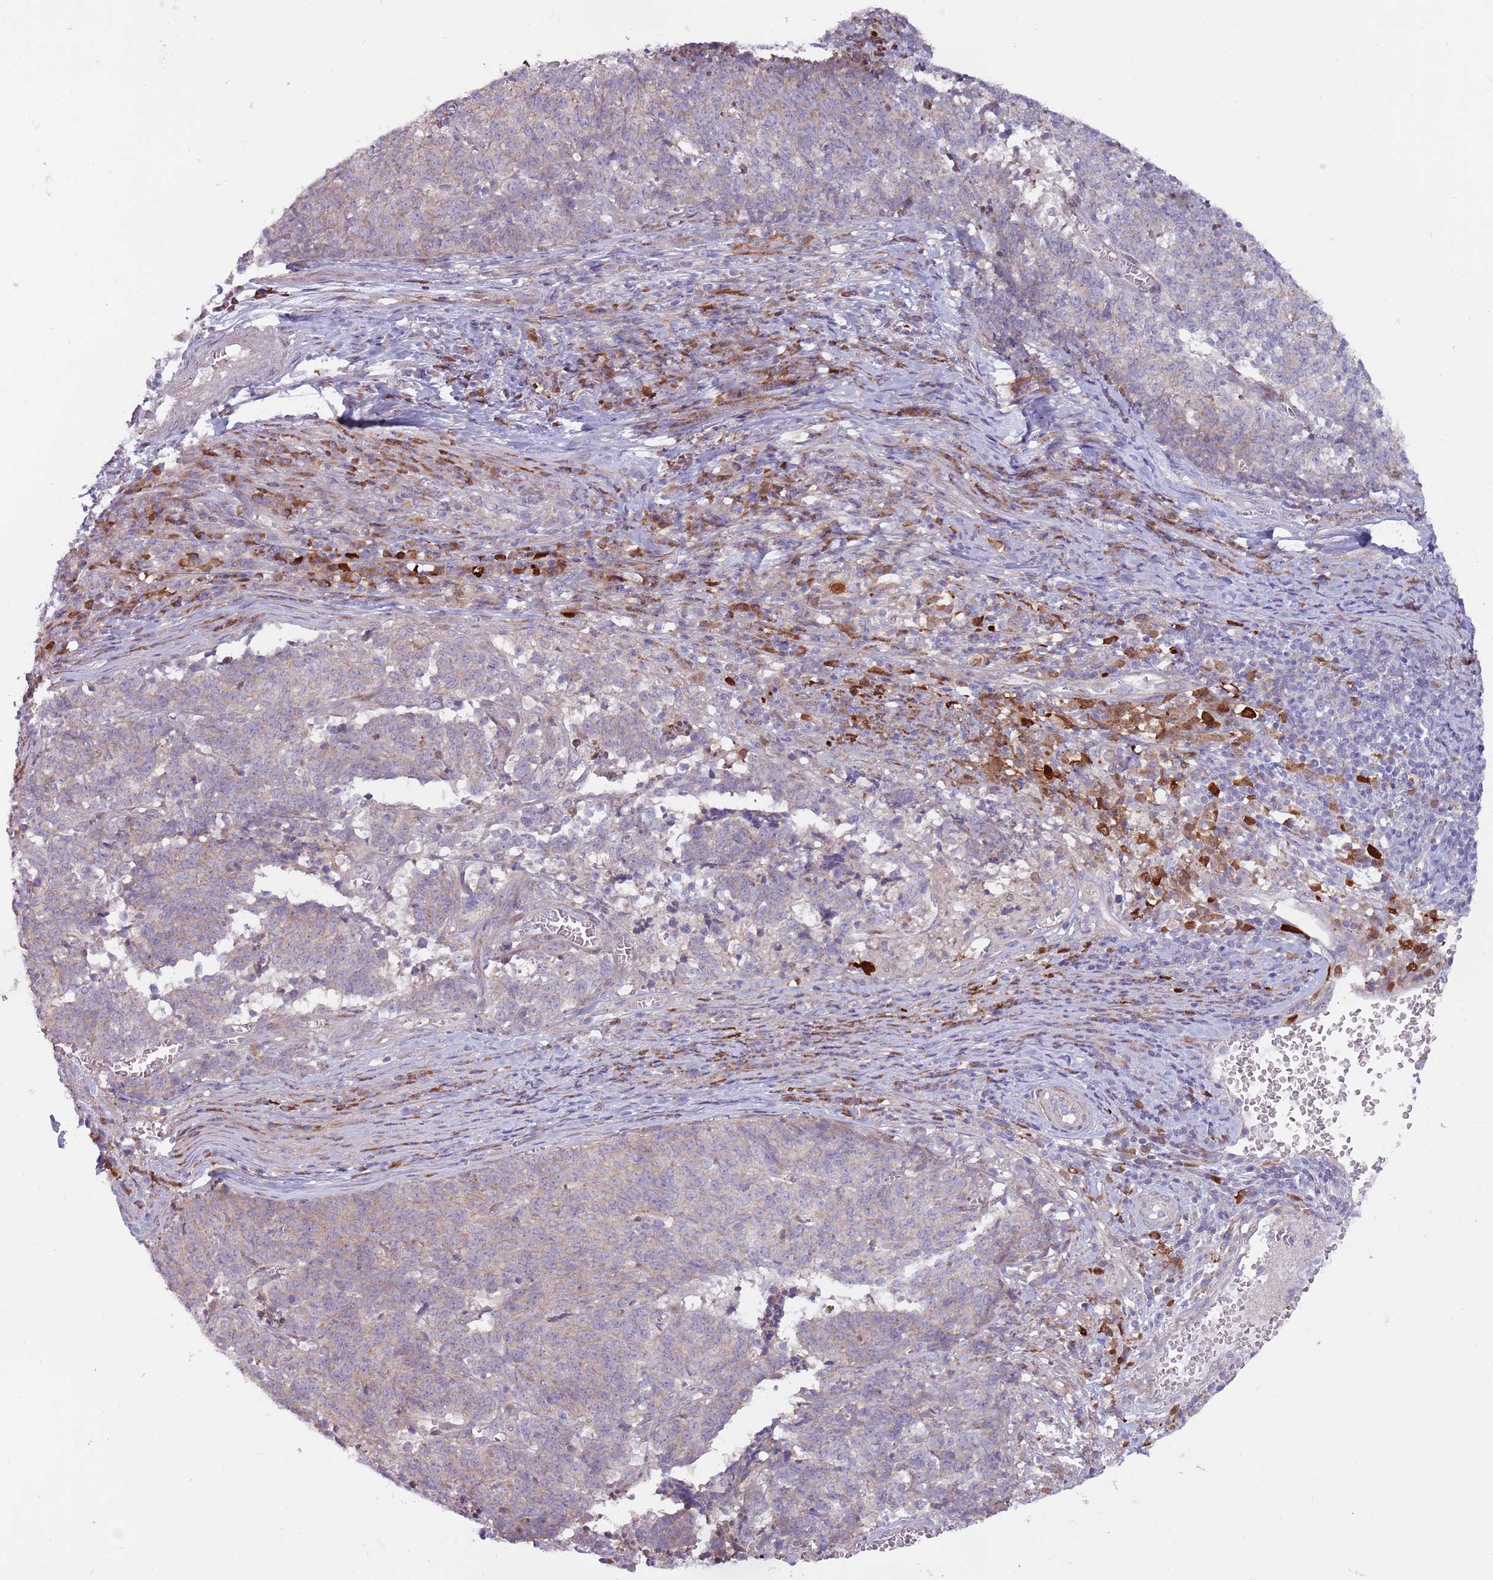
{"staining": {"intensity": "weak", "quantity": "25%-75%", "location": "cytoplasmic/membranous"}, "tissue": "cervical cancer", "cell_type": "Tumor cells", "image_type": "cancer", "snomed": [{"axis": "morphology", "description": "Squamous cell carcinoma, NOS"}, {"axis": "topography", "description": "Cervix"}], "caption": "Cervical cancer (squamous cell carcinoma) stained with a protein marker reveals weak staining in tumor cells.", "gene": "CCDC150", "patient": {"sex": "female", "age": 29}}